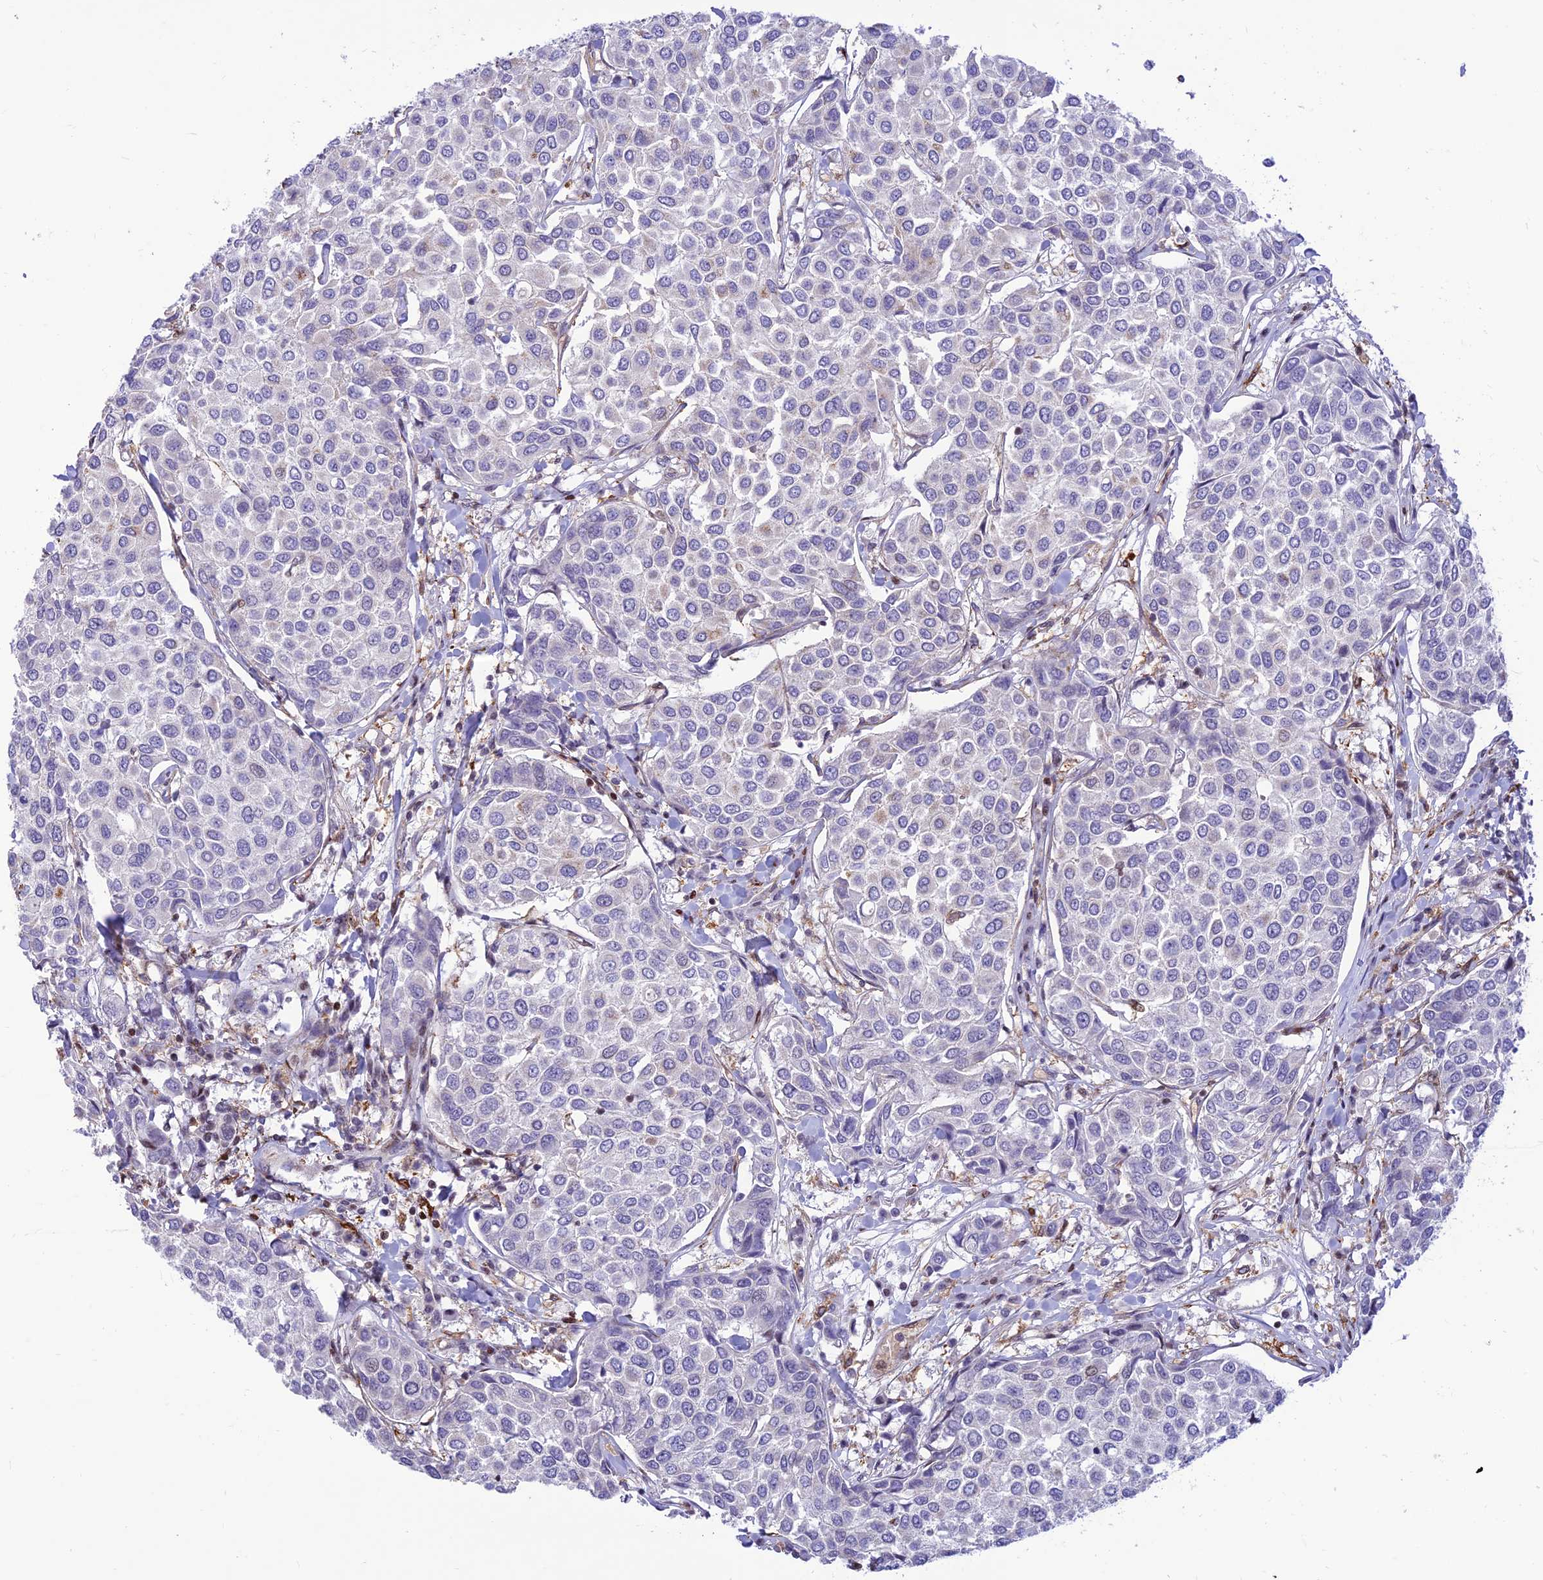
{"staining": {"intensity": "negative", "quantity": "none", "location": "none"}, "tissue": "breast cancer", "cell_type": "Tumor cells", "image_type": "cancer", "snomed": [{"axis": "morphology", "description": "Duct carcinoma"}, {"axis": "topography", "description": "Breast"}], "caption": "Immunohistochemistry (IHC) photomicrograph of neoplastic tissue: human breast cancer (invasive ductal carcinoma) stained with DAB (3,3'-diaminobenzidine) displays no significant protein staining in tumor cells.", "gene": "FAM186B", "patient": {"sex": "female", "age": 55}}